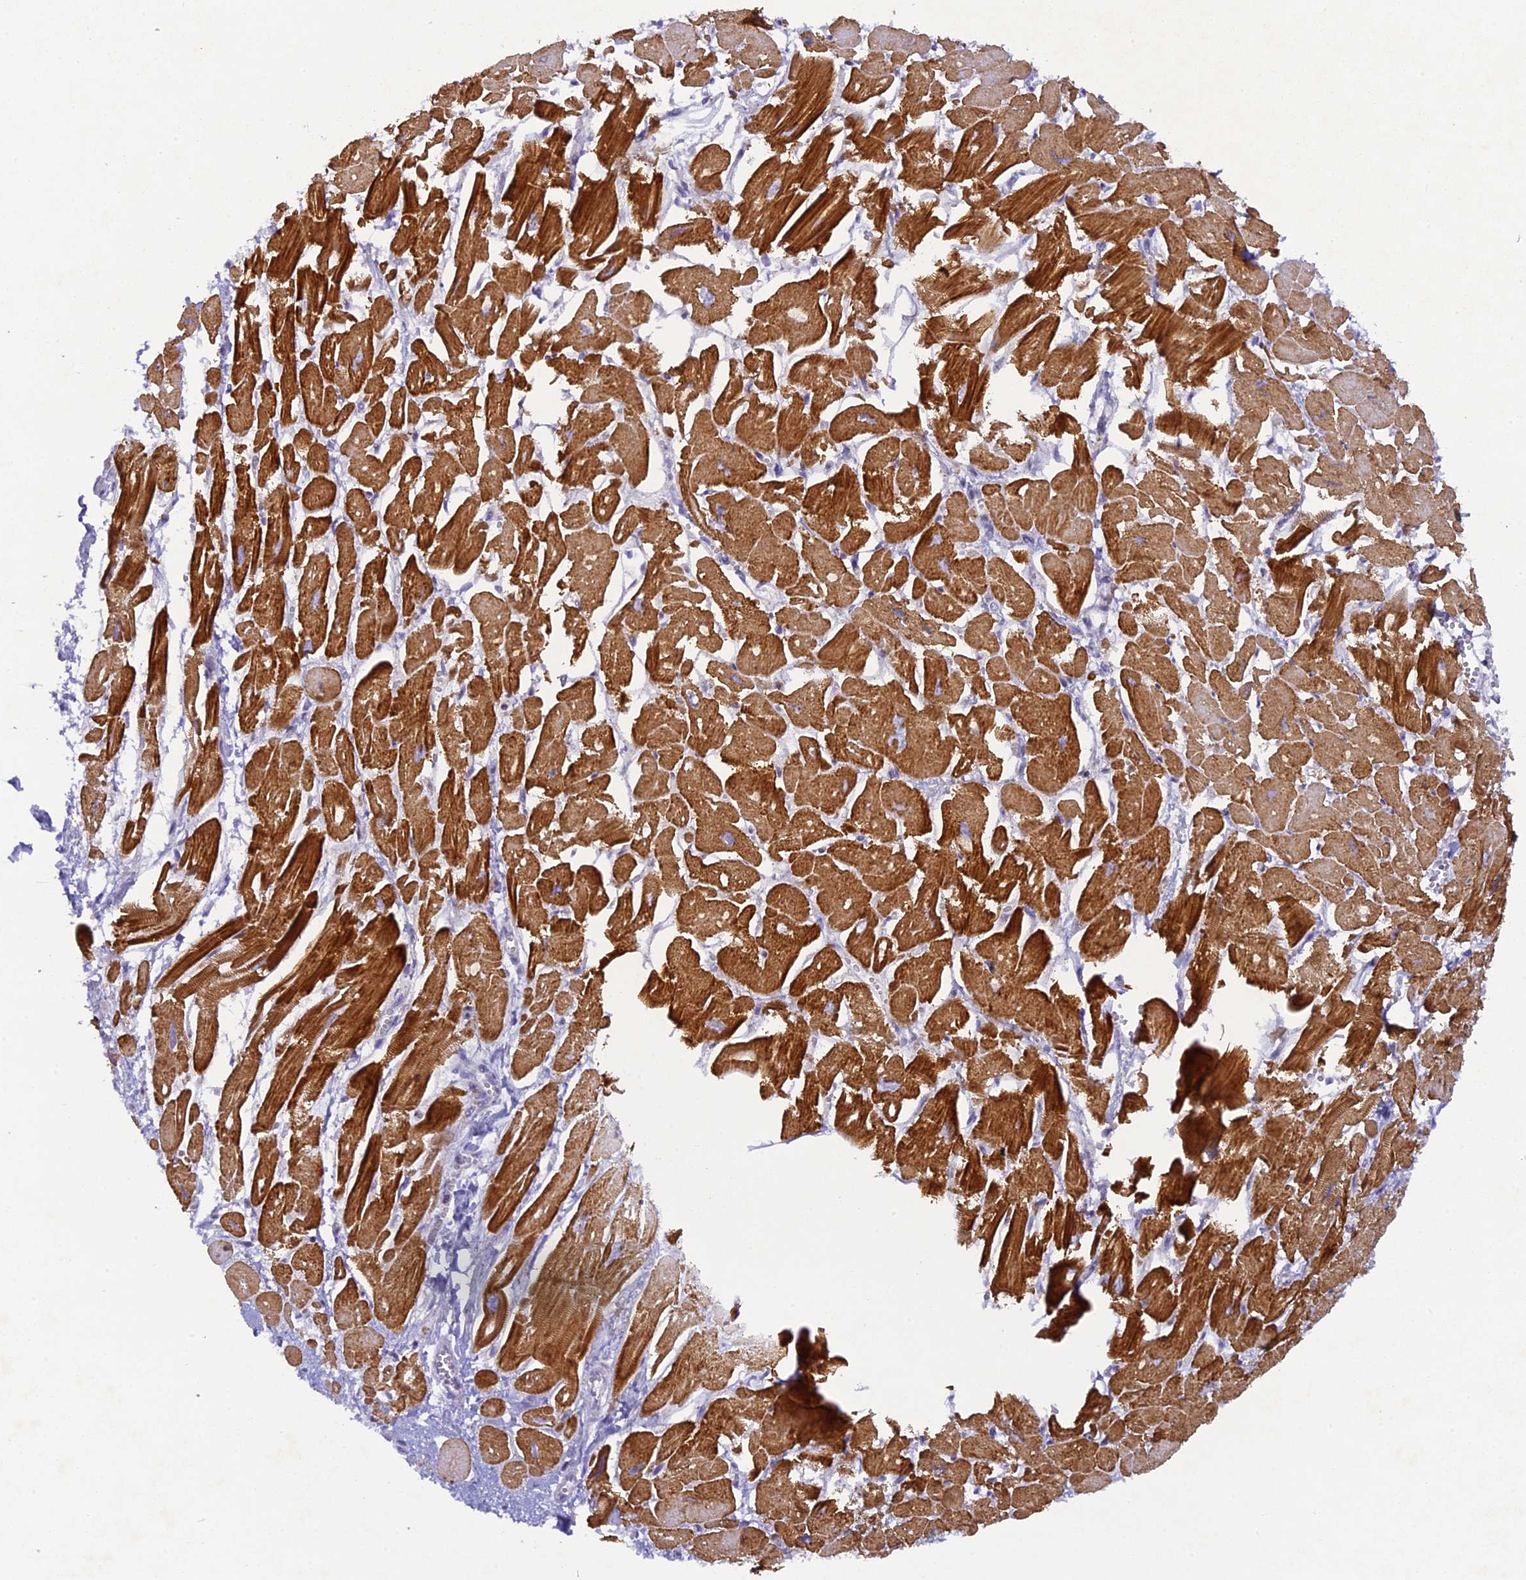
{"staining": {"intensity": "strong", "quantity": ">75%", "location": "cytoplasmic/membranous"}, "tissue": "heart muscle", "cell_type": "Cardiomyocytes", "image_type": "normal", "snomed": [{"axis": "morphology", "description": "Normal tissue, NOS"}, {"axis": "topography", "description": "Heart"}], "caption": "Protein analysis of benign heart muscle shows strong cytoplasmic/membranous staining in approximately >75% of cardiomyocytes. (DAB (3,3'-diaminobenzidine) IHC with brightfield microscopy, high magnification).", "gene": "FYB1", "patient": {"sex": "male", "age": 54}}